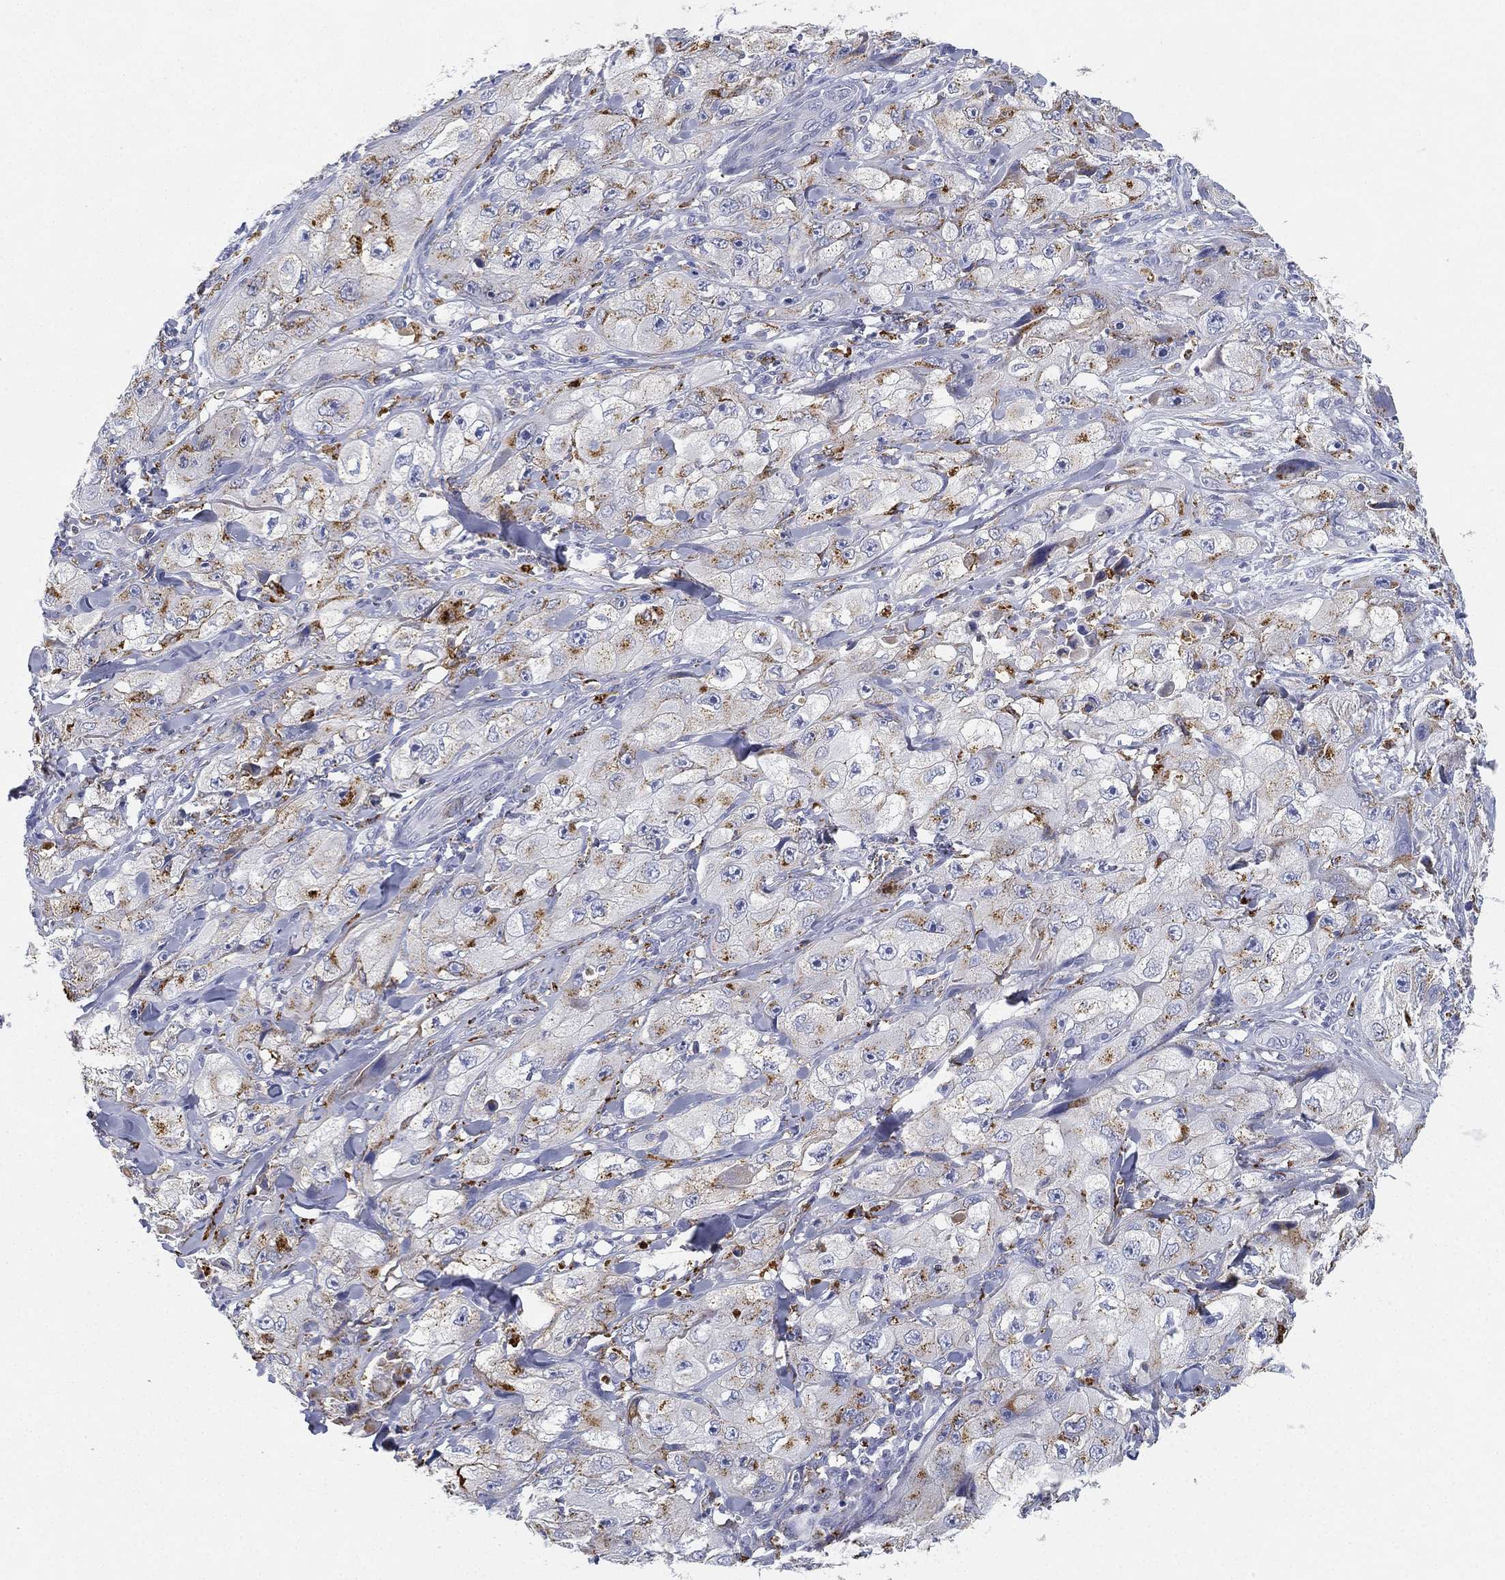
{"staining": {"intensity": "strong", "quantity": "<25%", "location": "cytoplasmic/membranous"}, "tissue": "skin cancer", "cell_type": "Tumor cells", "image_type": "cancer", "snomed": [{"axis": "morphology", "description": "Squamous cell carcinoma, NOS"}, {"axis": "topography", "description": "Skin"}, {"axis": "topography", "description": "Subcutis"}], "caption": "A brown stain shows strong cytoplasmic/membranous expression of a protein in skin cancer tumor cells.", "gene": "NPC2", "patient": {"sex": "male", "age": 73}}